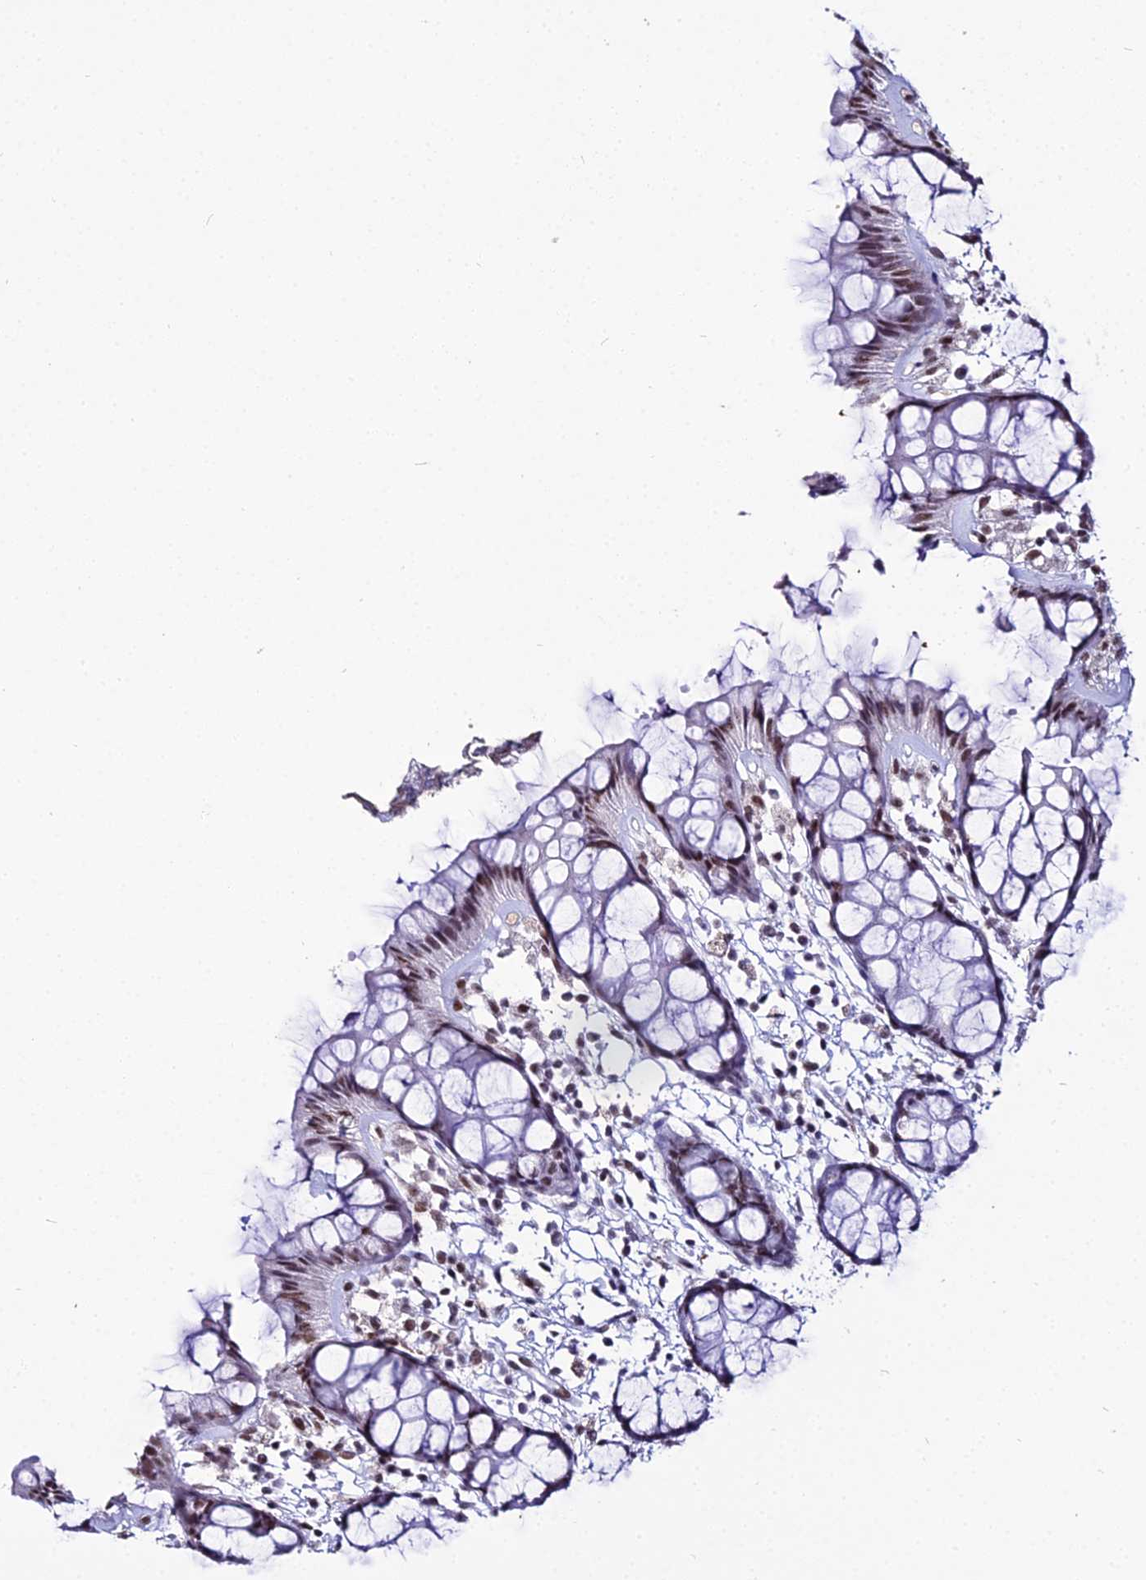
{"staining": {"intensity": "strong", "quantity": "25%-75%", "location": "nuclear"}, "tissue": "rectum", "cell_type": "Glandular cells", "image_type": "normal", "snomed": [{"axis": "morphology", "description": "Normal tissue, NOS"}, {"axis": "topography", "description": "Rectum"}], "caption": "Protein staining exhibits strong nuclear positivity in approximately 25%-75% of glandular cells in benign rectum.", "gene": "RBM12", "patient": {"sex": "female", "age": 66}}